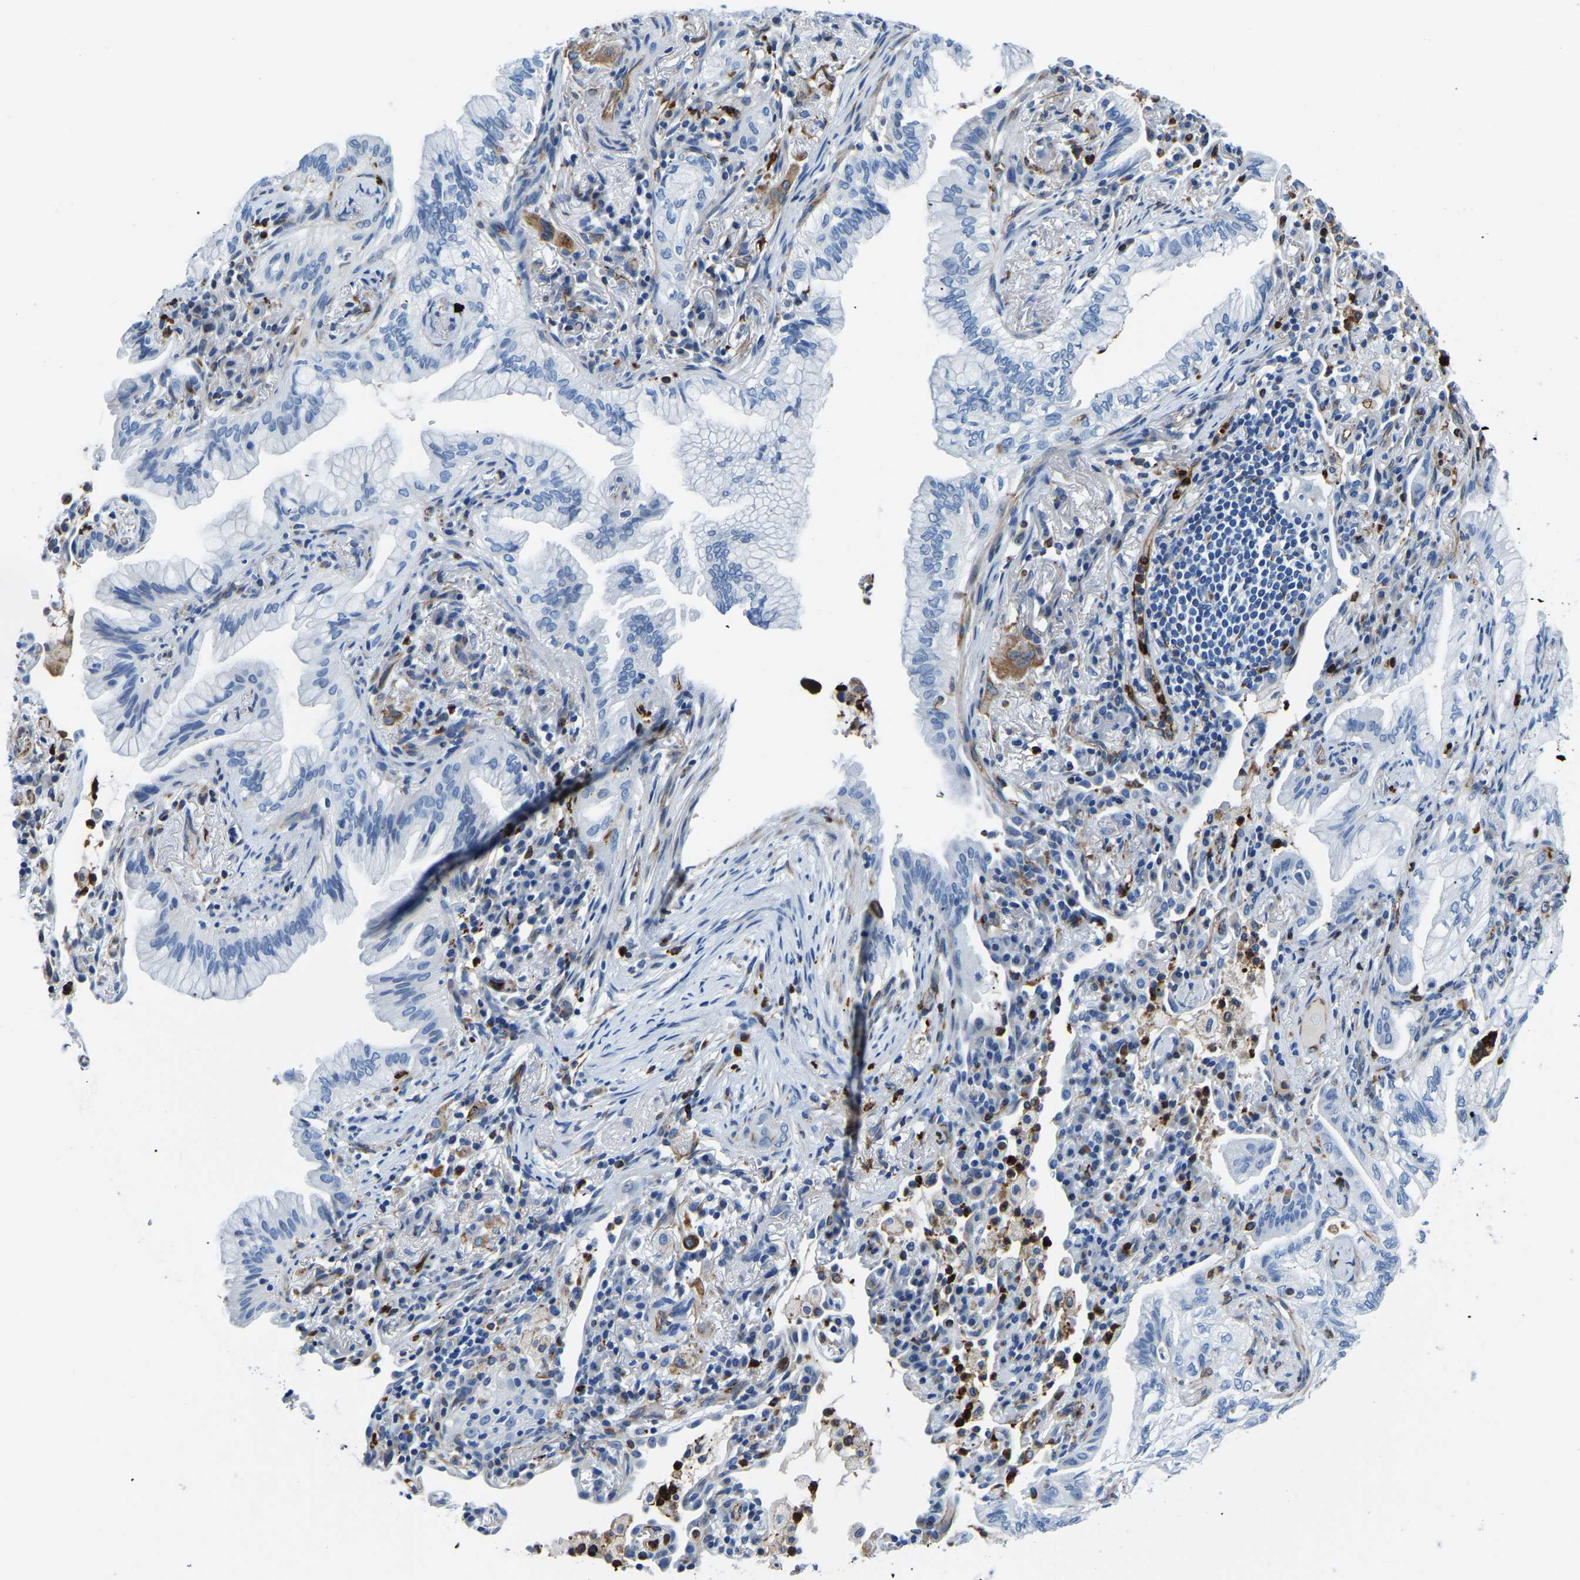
{"staining": {"intensity": "negative", "quantity": "none", "location": "none"}, "tissue": "lung cancer", "cell_type": "Tumor cells", "image_type": "cancer", "snomed": [{"axis": "morphology", "description": "Adenocarcinoma, NOS"}, {"axis": "topography", "description": "Lung"}], "caption": "The photomicrograph displays no staining of tumor cells in lung cancer (adenocarcinoma).", "gene": "MS4A3", "patient": {"sex": "female", "age": 70}}